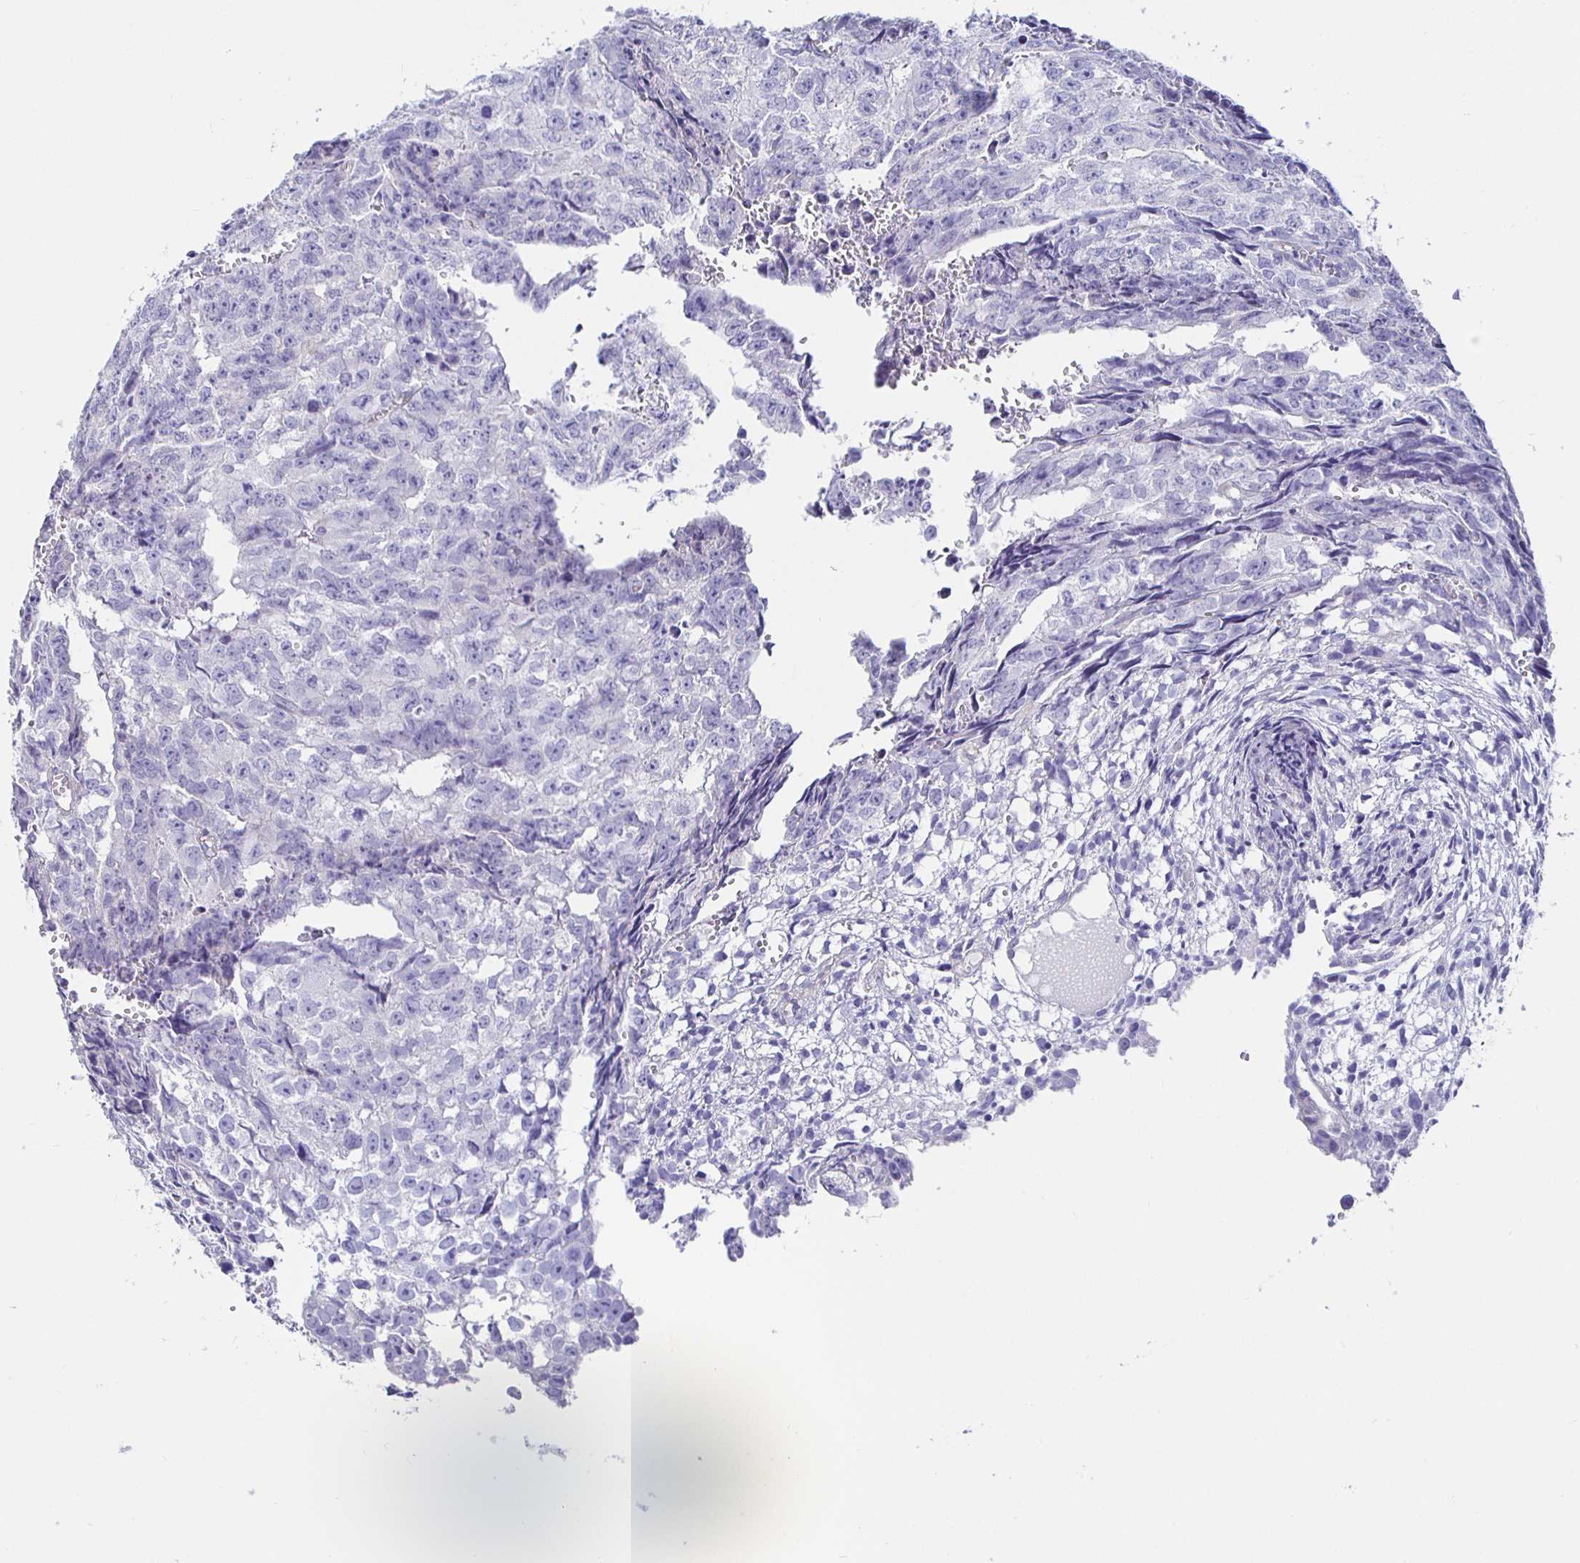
{"staining": {"intensity": "negative", "quantity": "none", "location": "none"}, "tissue": "testis cancer", "cell_type": "Tumor cells", "image_type": "cancer", "snomed": [{"axis": "morphology", "description": "Carcinoma, Embryonal, NOS"}, {"axis": "morphology", "description": "Teratoma, malignant, NOS"}, {"axis": "topography", "description": "Testis"}], "caption": "A histopathology image of testis cancer (teratoma (malignant)) stained for a protein reveals no brown staining in tumor cells.", "gene": "HSPA4L", "patient": {"sex": "male", "age": 24}}